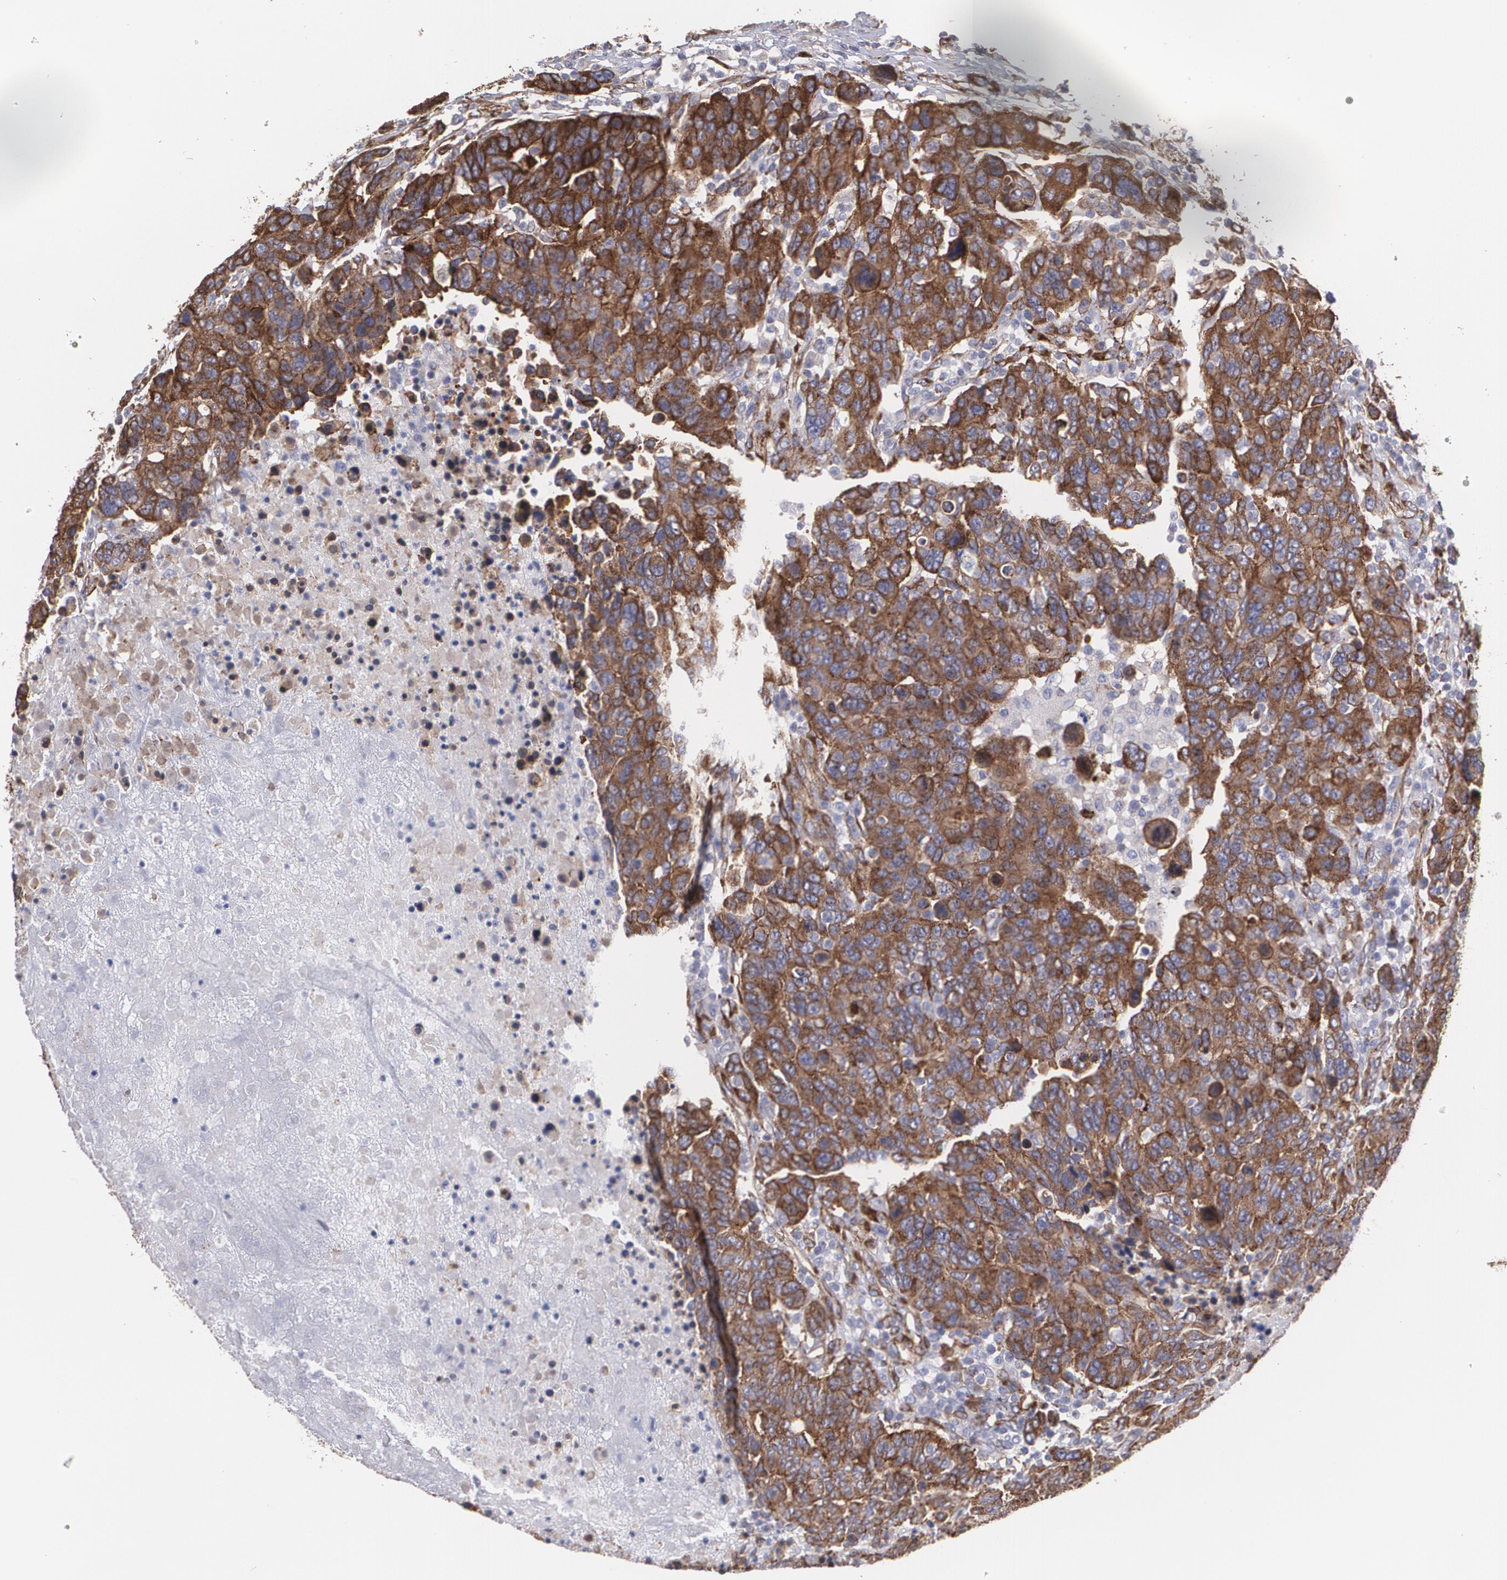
{"staining": {"intensity": "strong", "quantity": ">75%", "location": "cytoplasmic/membranous"}, "tissue": "breast cancer", "cell_type": "Tumor cells", "image_type": "cancer", "snomed": [{"axis": "morphology", "description": "Duct carcinoma"}, {"axis": "topography", "description": "Breast"}], "caption": "Immunohistochemical staining of human breast cancer (invasive ductal carcinoma) demonstrates high levels of strong cytoplasmic/membranous expression in about >75% of tumor cells.", "gene": "TJP1", "patient": {"sex": "female", "age": 37}}